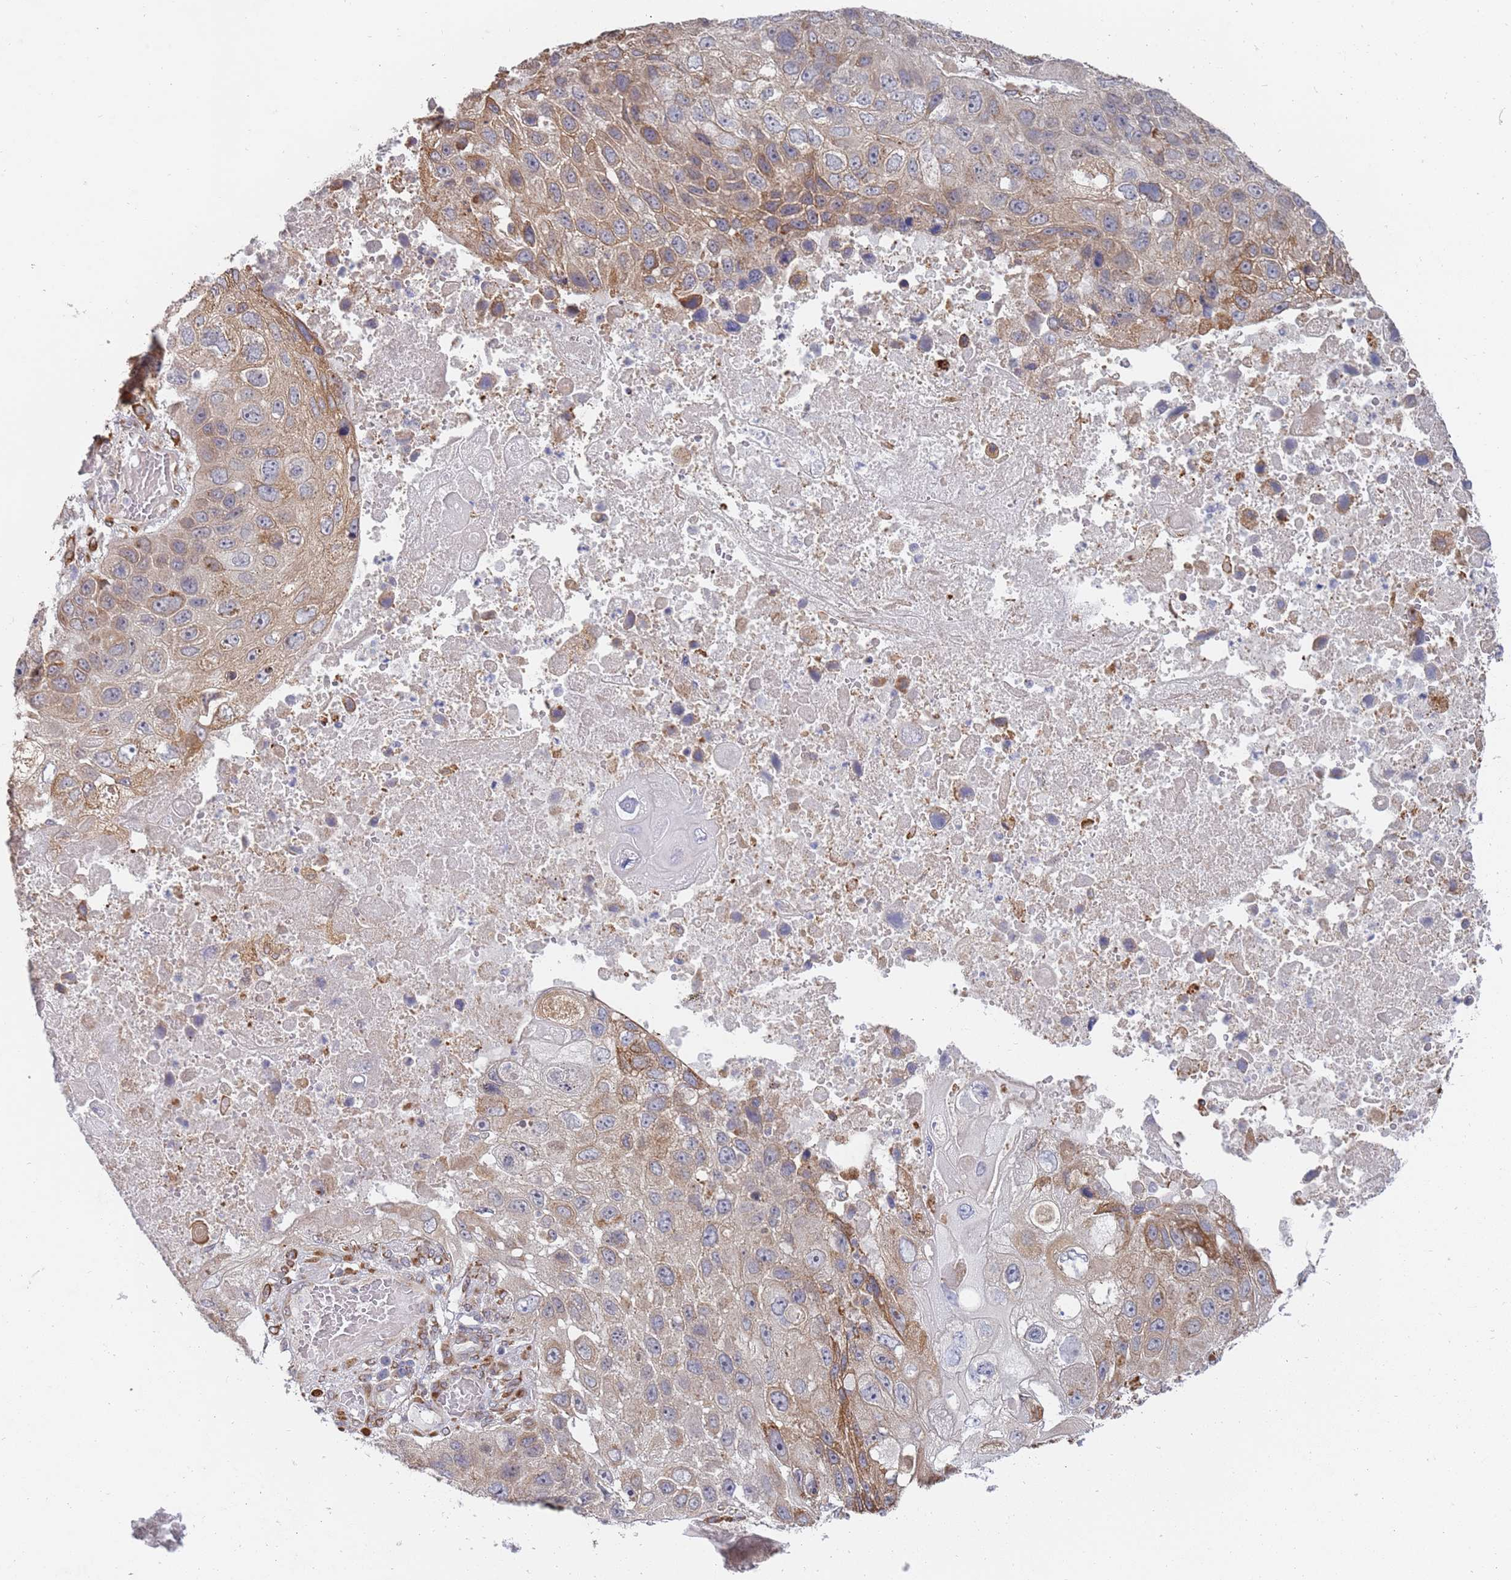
{"staining": {"intensity": "moderate", "quantity": "25%-75%", "location": "cytoplasmic/membranous"}, "tissue": "lung cancer", "cell_type": "Tumor cells", "image_type": "cancer", "snomed": [{"axis": "morphology", "description": "Squamous cell carcinoma, NOS"}, {"axis": "topography", "description": "Lung"}], "caption": "Squamous cell carcinoma (lung) stained with DAB IHC displays medium levels of moderate cytoplasmic/membranous expression in about 25%-75% of tumor cells. (Brightfield microscopy of DAB IHC at high magnification).", "gene": "VRK2", "patient": {"sex": "male", "age": 61}}